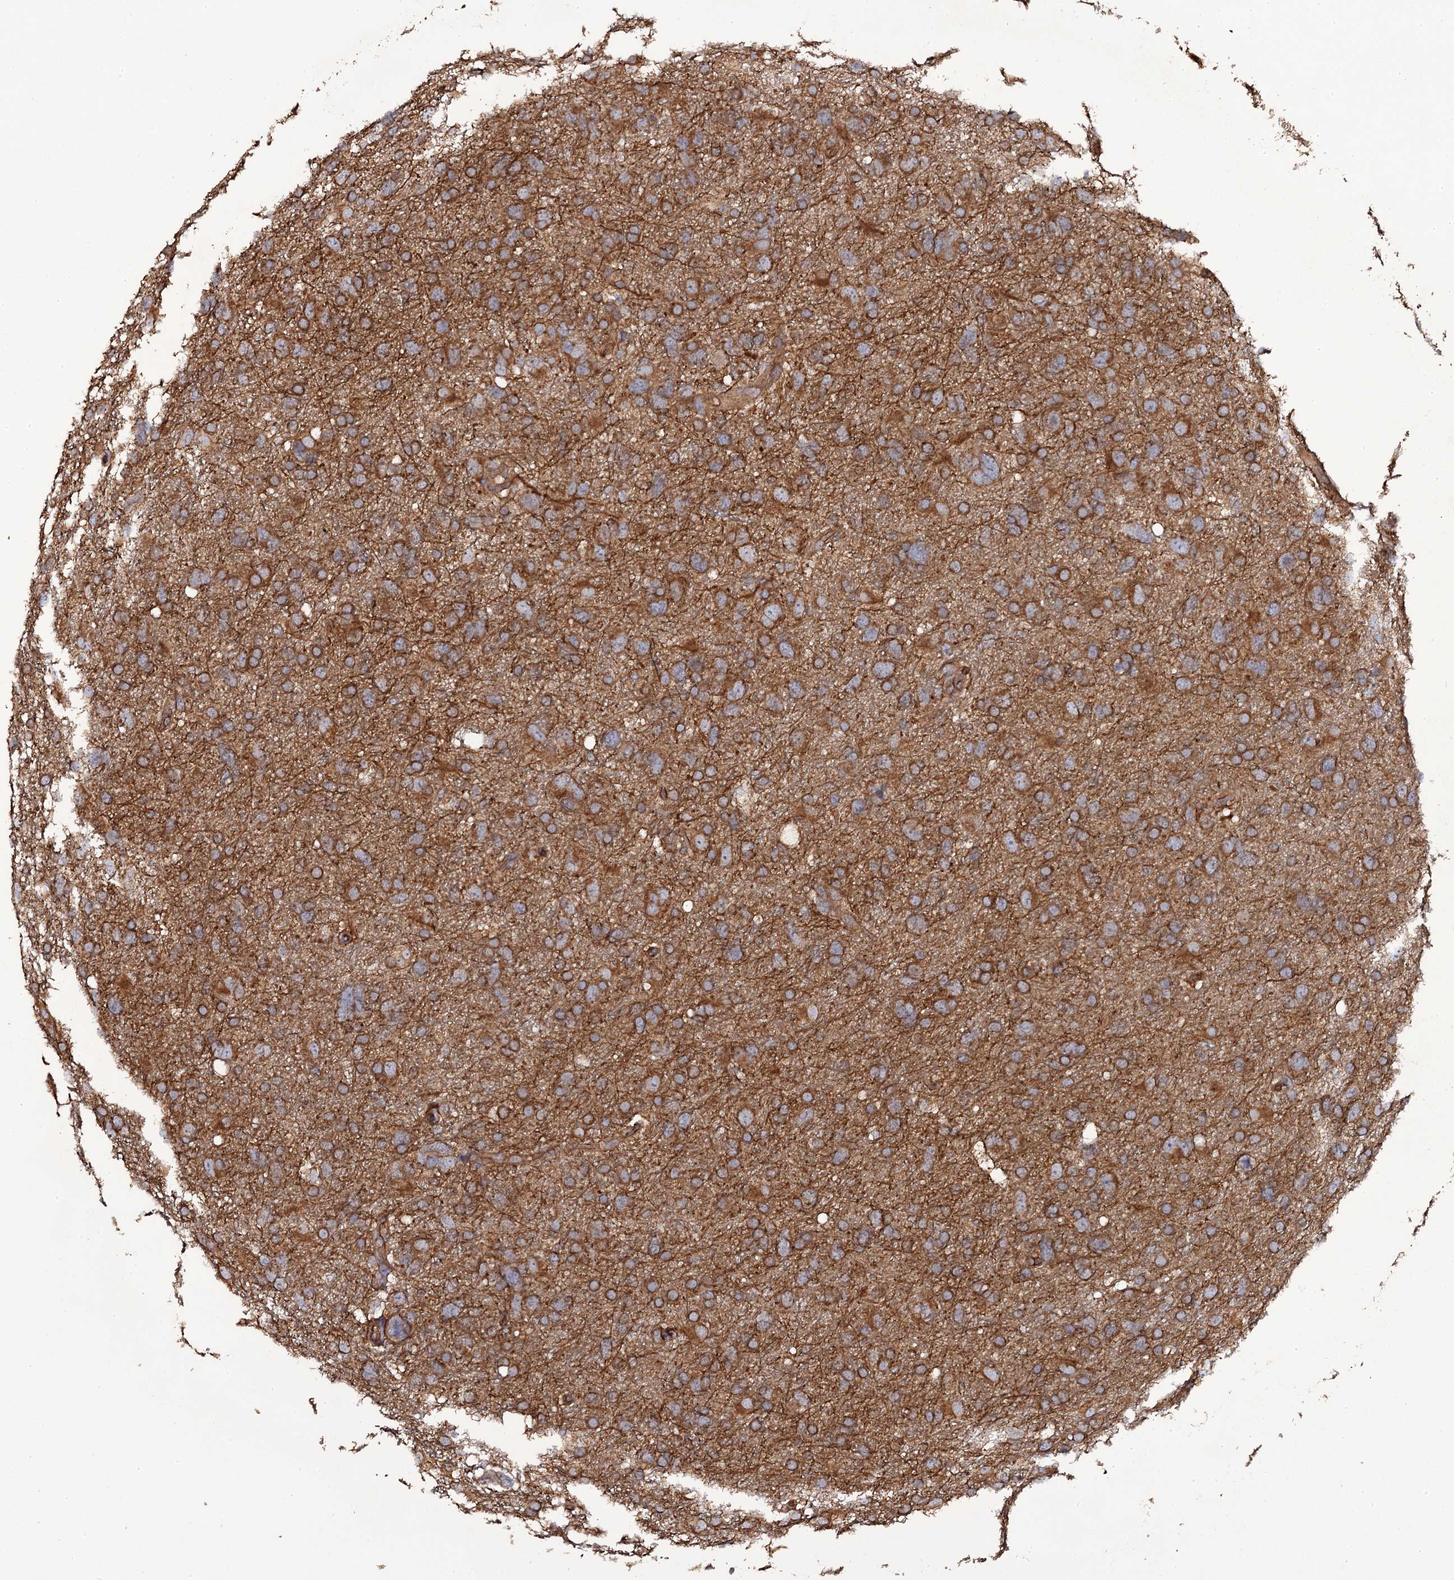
{"staining": {"intensity": "strong", "quantity": ">75%", "location": "cytoplasmic/membranous"}, "tissue": "glioma", "cell_type": "Tumor cells", "image_type": "cancer", "snomed": [{"axis": "morphology", "description": "Glioma, malignant, High grade"}, {"axis": "topography", "description": "Brain"}], "caption": "Immunohistochemical staining of malignant high-grade glioma demonstrates high levels of strong cytoplasmic/membranous protein staining in about >75% of tumor cells.", "gene": "TTC23", "patient": {"sex": "male", "age": 61}}